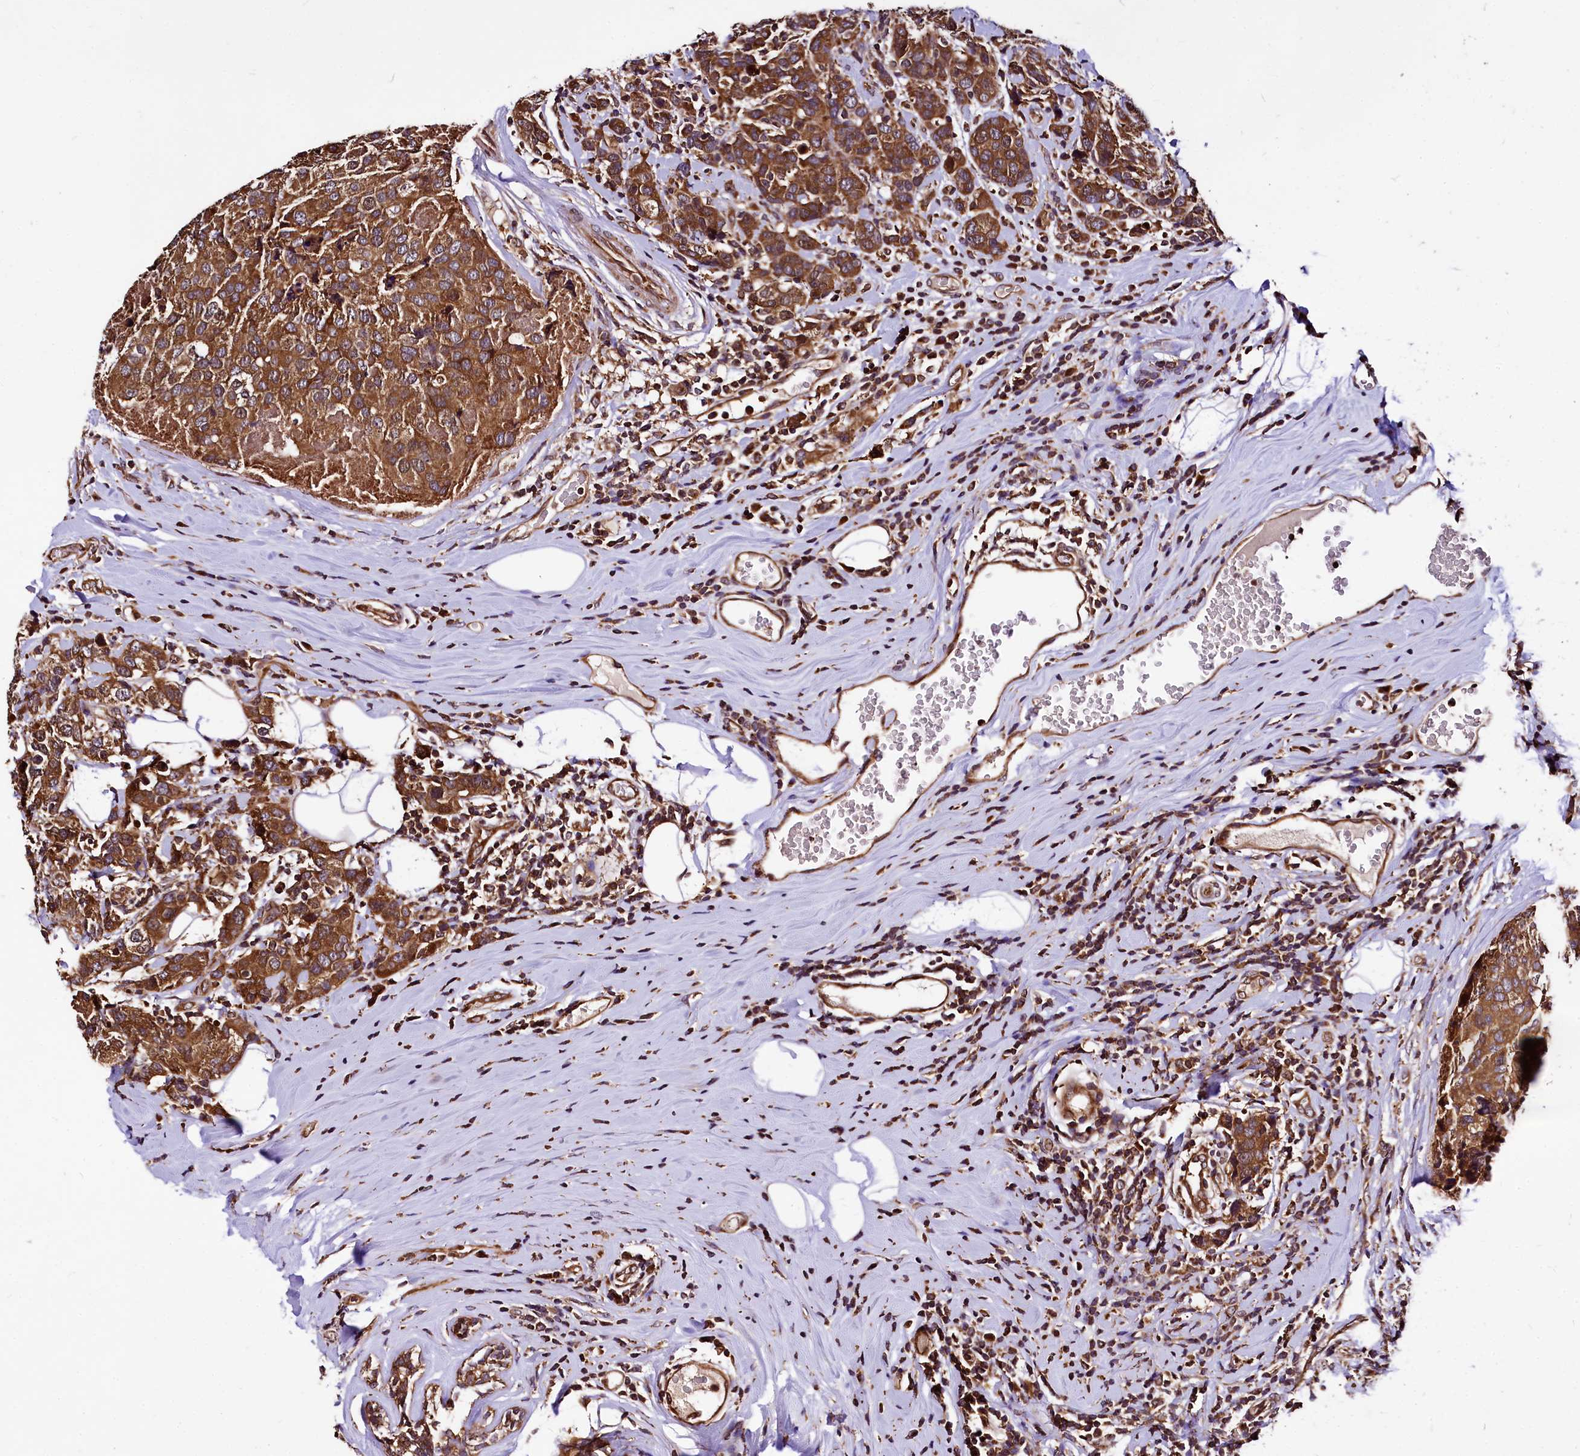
{"staining": {"intensity": "strong", "quantity": ">75%", "location": "cytoplasmic/membranous"}, "tissue": "breast cancer", "cell_type": "Tumor cells", "image_type": "cancer", "snomed": [{"axis": "morphology", "description": "Lobular carcinoma"}, {"axis": "topography", "description": "Breast"}], "caption": "There is high levels of strong cytoplasmic/membranous positivity in tumor cells of lobular carcinoma (breast), as demonstrated by immunohistochemical staining (brown color).", "gene": "LRSAM1", "patient": {"sex": "female", "age": 59}}